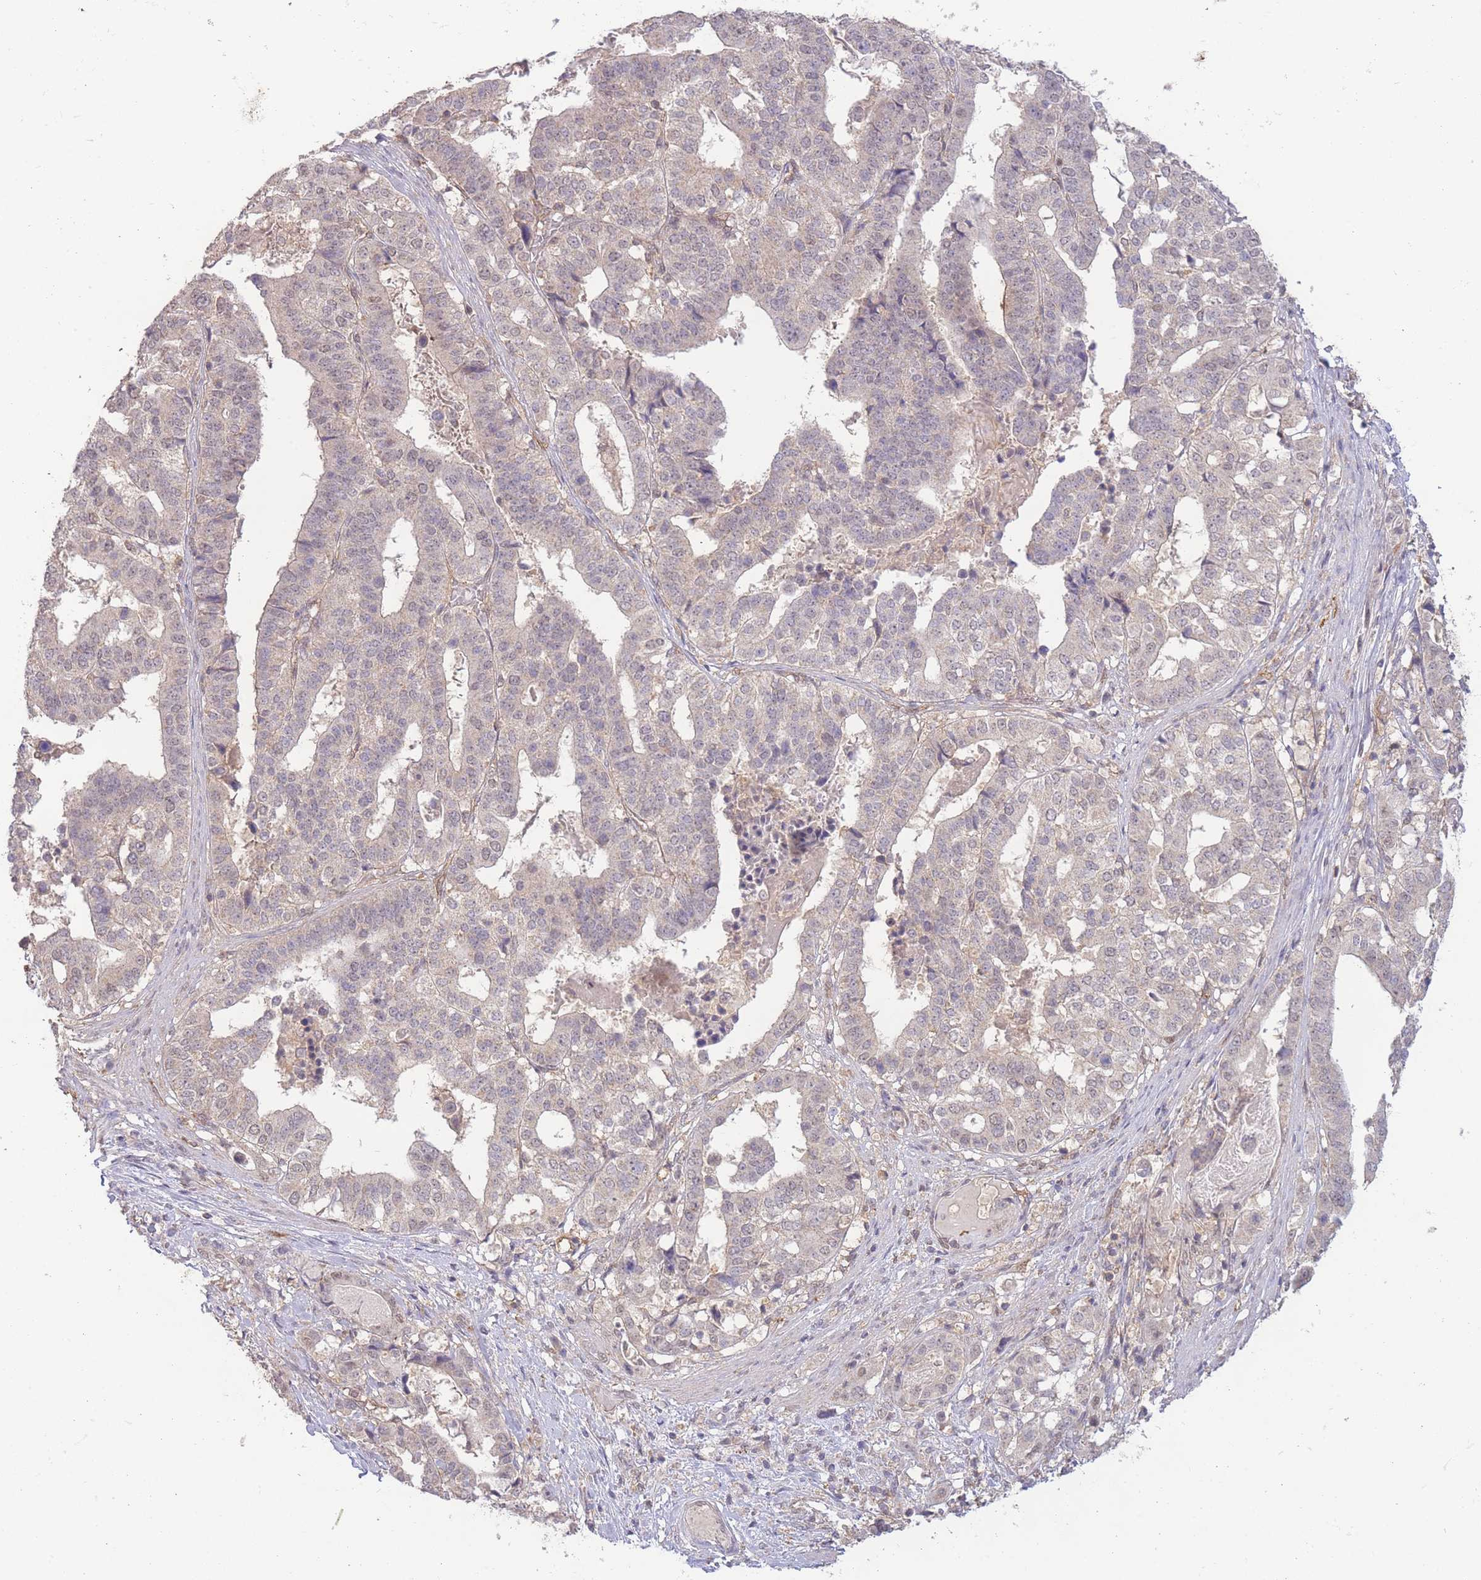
{"staining": {"intensity": "negative", "quantity": "none", "location": "none"}, "tissue": "stomach cancer", "cell_type": "Tumor cells", "image_type": "cancer", "snomed": [{"axis": "morphology", "description": "Adenocarcinoma, NOS"}, {"axis": "topography", "description": "Stomach"}], "caption": "This is an immunohistochemistry (IHC) micrograph of stomach adenocarcinoma. There is no staining in tumor cells.", "gene": "RNF144B", "patient": {"sex": "male", "age": 48}}